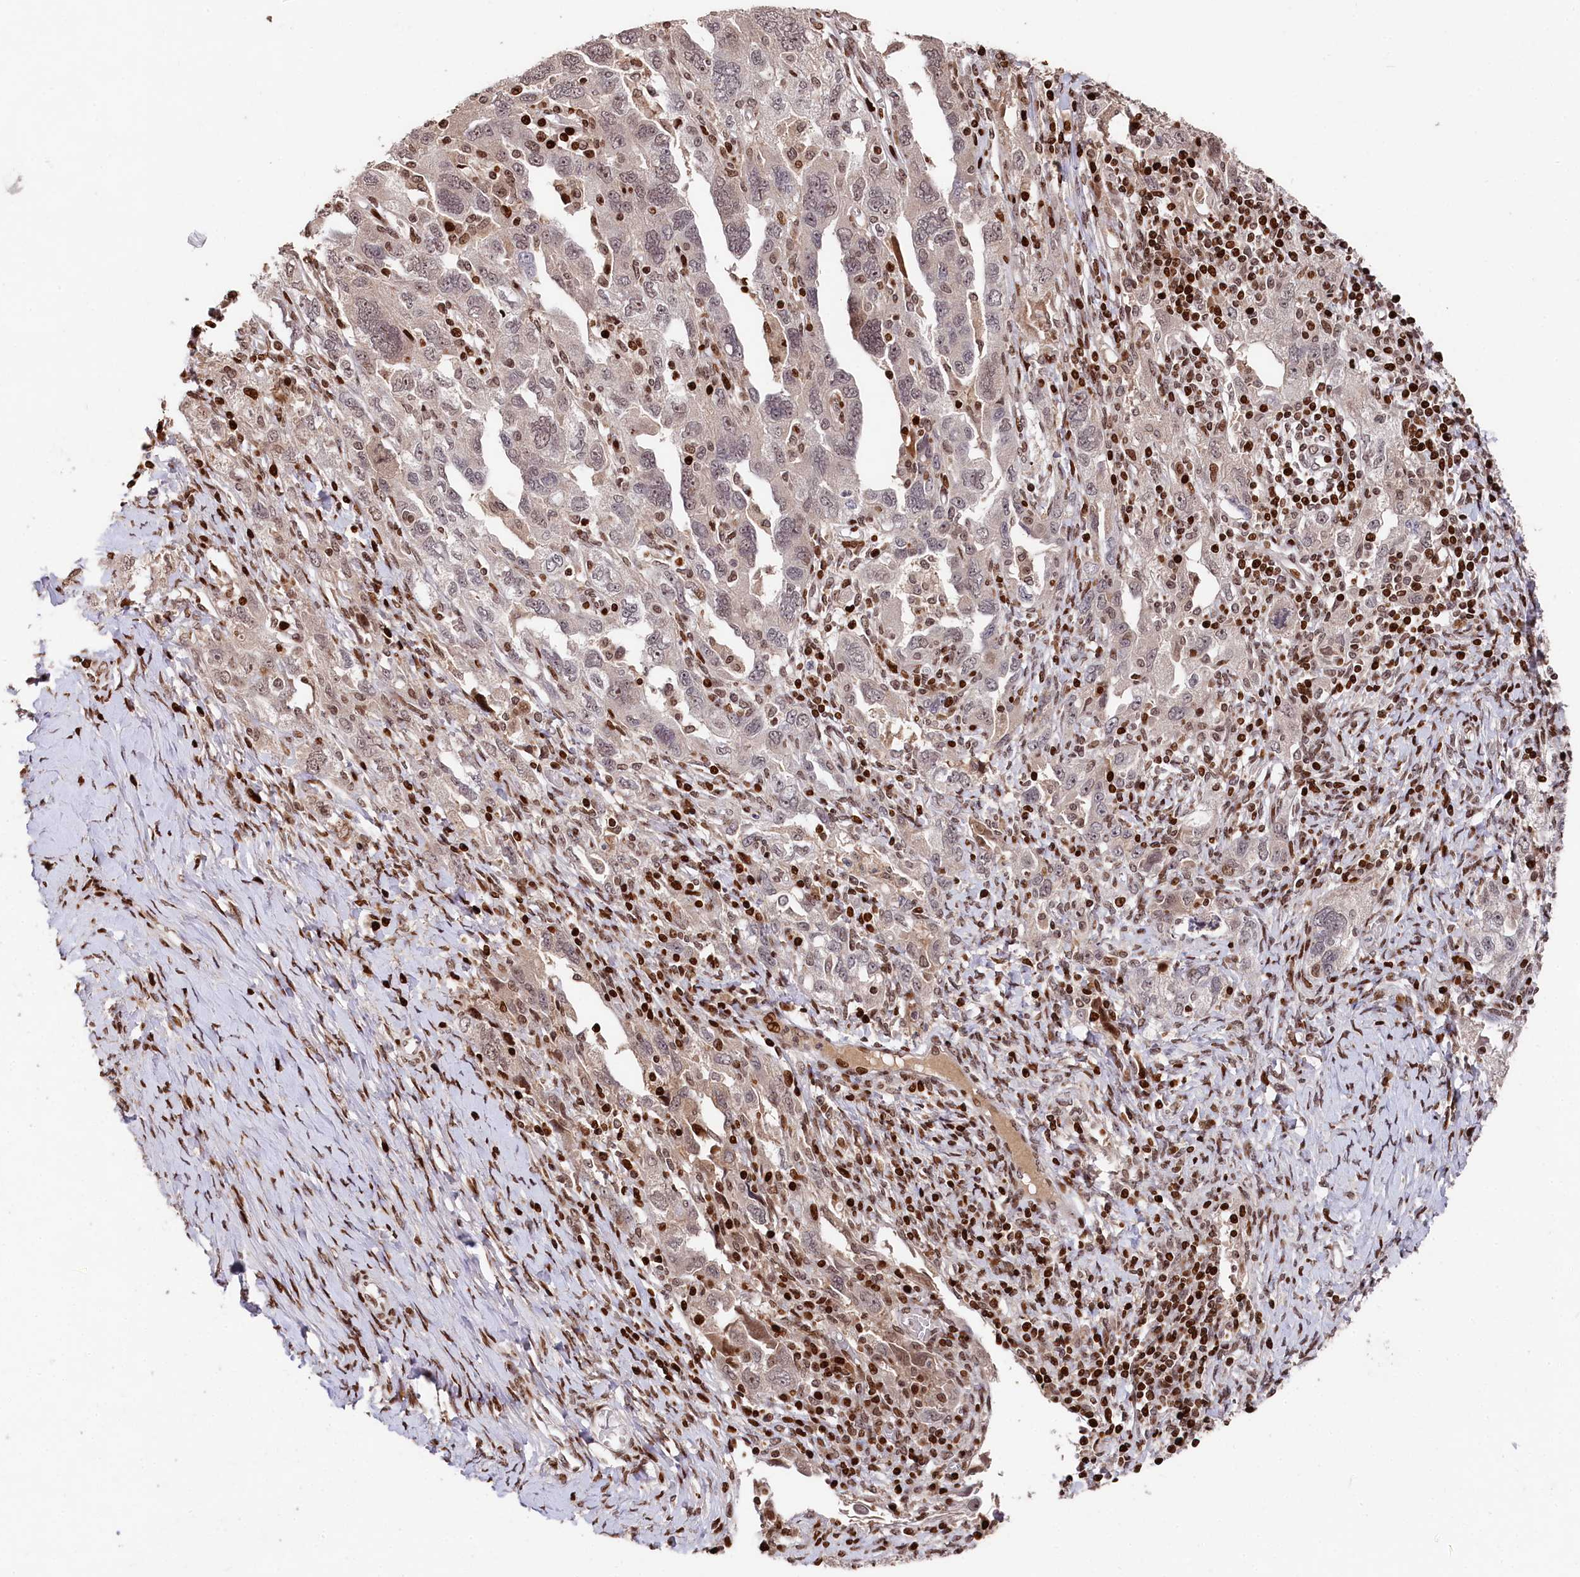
{"staining": {"intensity": "moderate", "quantity": "<25%", "location": "cytoplasmic/membranous,nuclear"}, "tissue": "ovarian cancer", "cell_type": "Tumor cells", "image_type": "cancer", "snomed": [{"axis": "morphology", "description": "Carcinoma, NOS"}, {"axis": "morphology", "description": "Cystadenocarcinoma, serous, NOS"}, {"axis": "topography", "description": "Ovary"}], "caption": "IHC (DAB) staining of human carcinoma (ovarian) displays moderate cytoplasmic/membranous and nuclear protein staining in about <25% of tumor cells.", "gene": "MCF2L2", "patient": {"sex": "female", "age": 69}}